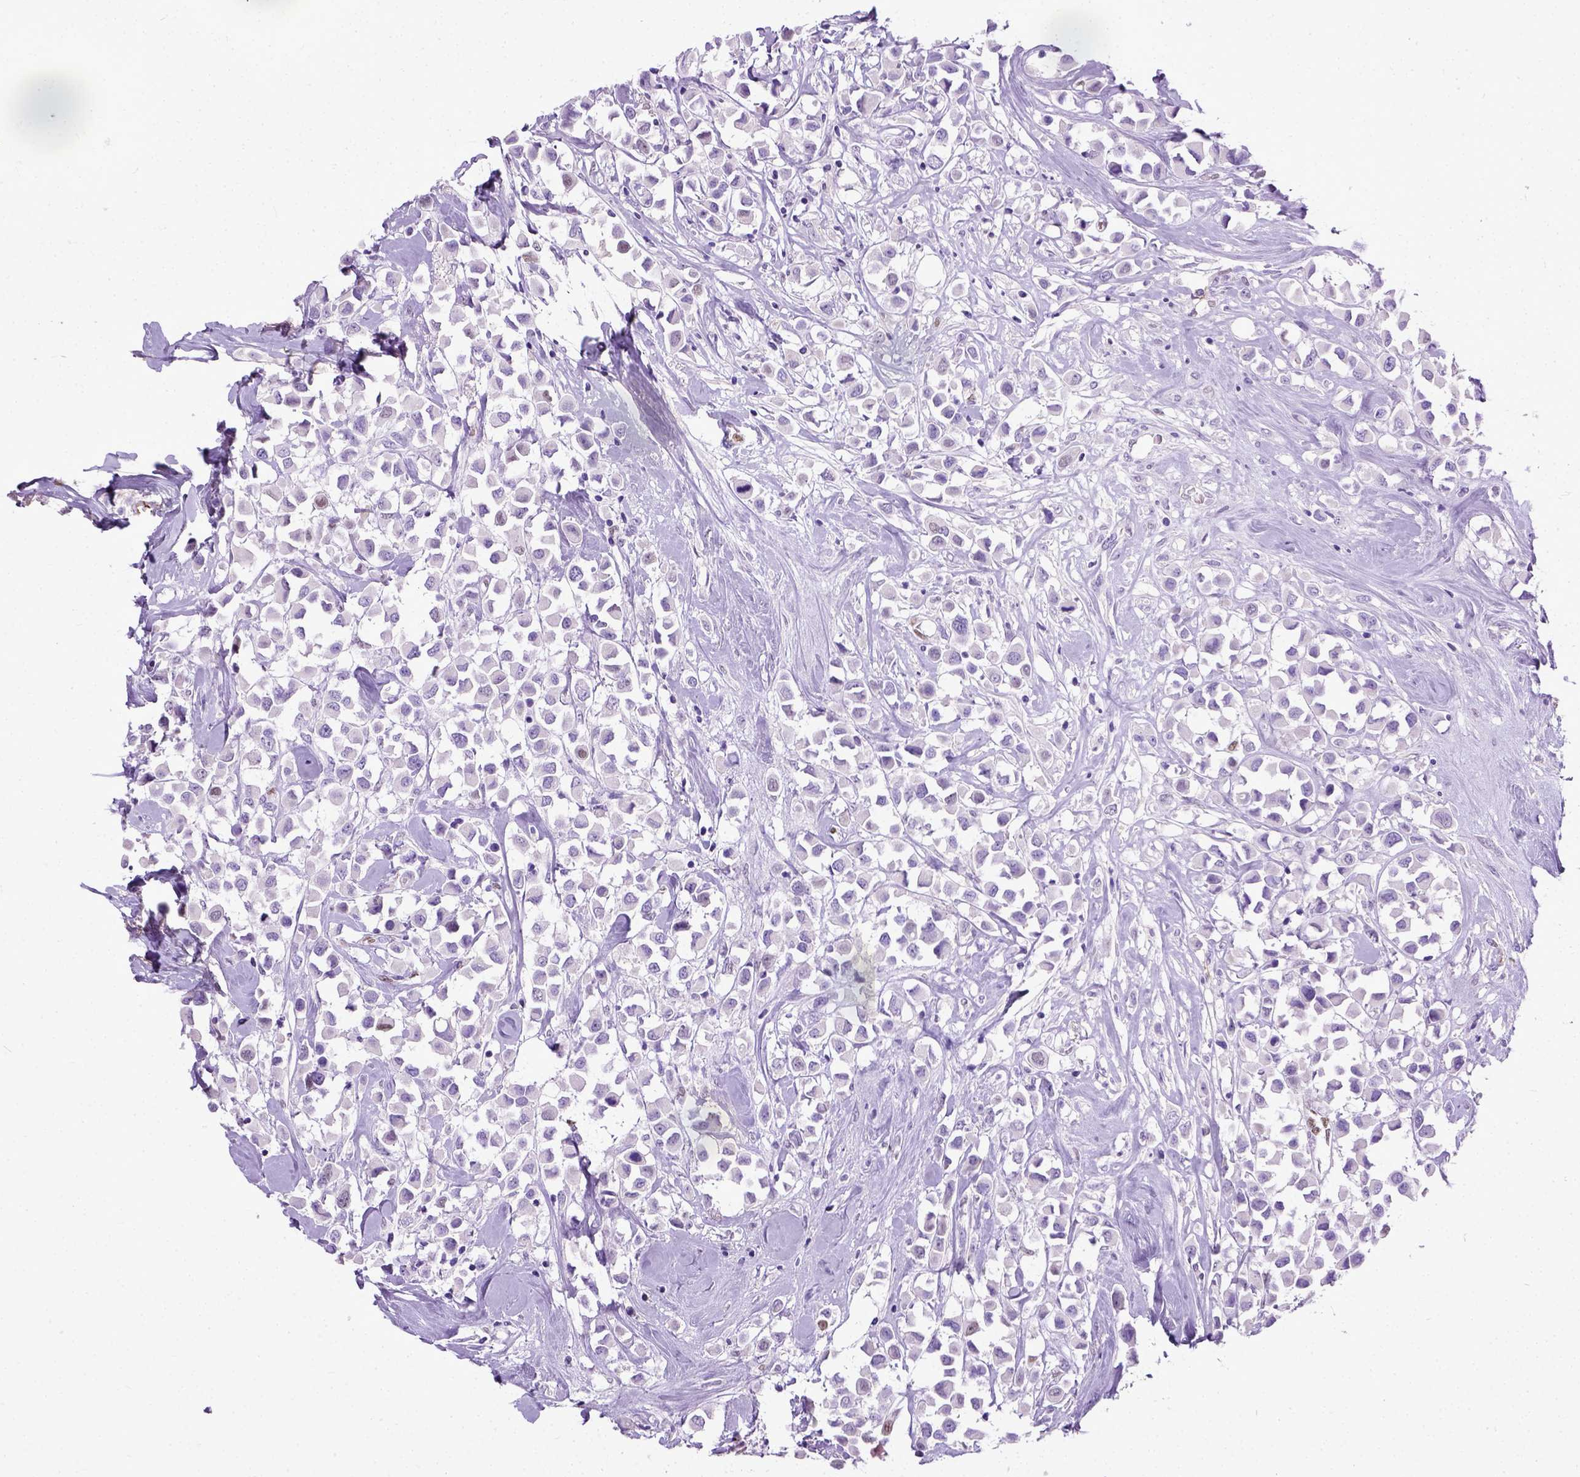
{"staining": {"intensity": "negative", "quantity": "none", "location": "none"}, "tissue": "breast cancer", "cell_type": "Tumor cells", "image_type": "cancer", "snomed": [{"axis": "morphology", "description": "Duct carcinoma"}, {"axis": "topography", "description": "Breast"}], "caption": "Tumor cells show no significant positivity in breast cancer (infiltrating ductal carcinoma).", "gene": "ADAMTS8", "patient": {"sex": "female", "age": 61}}